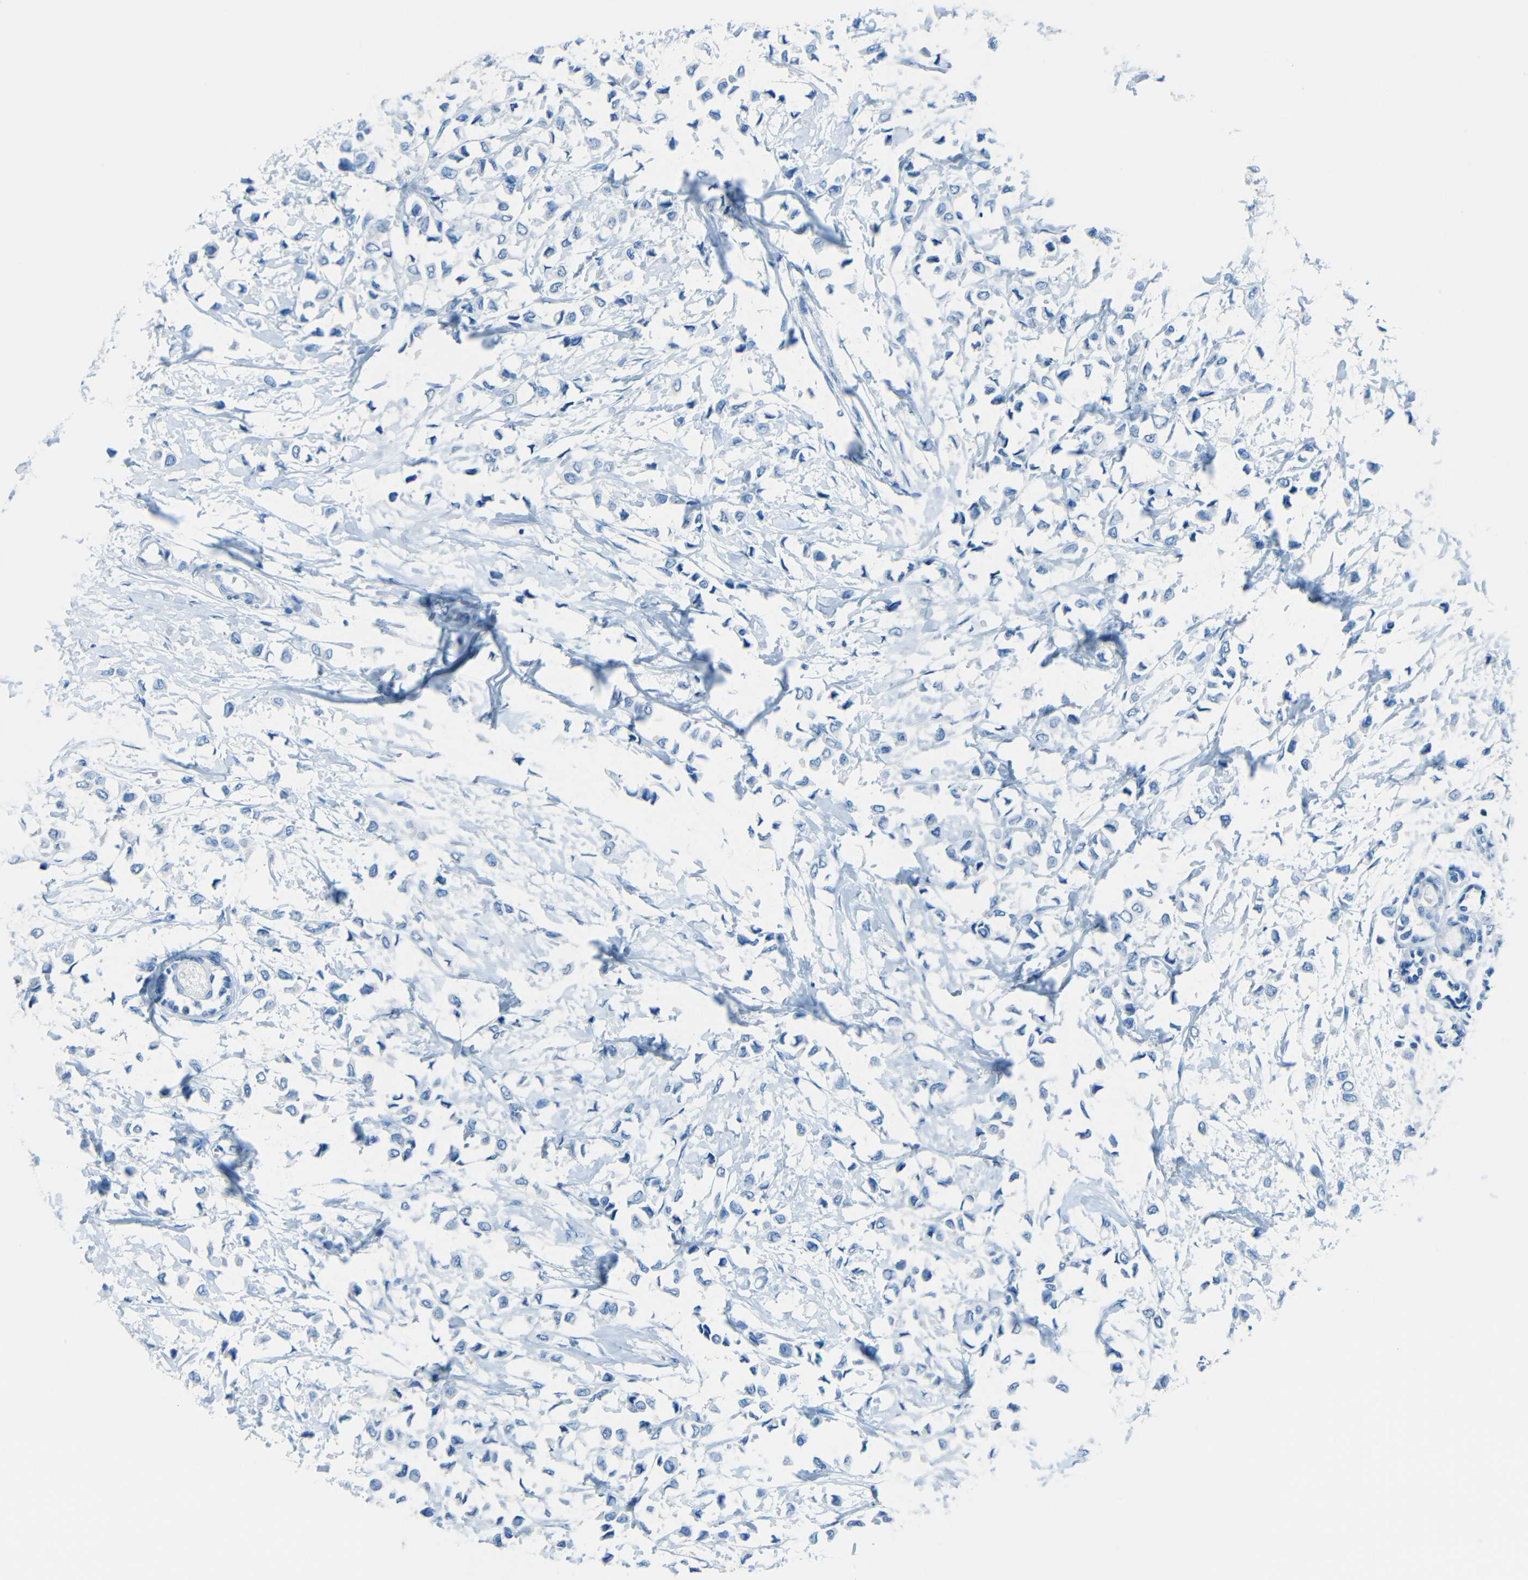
{"staining": {"intensity": "negative", "quantity": "none", "location": "none"}, "tissue": "breast cancer", "cell_type": "Tumor cells", "image_type": "cancer", "snomed": [{"axis": "morphology", "description": "Lobular carcinoma"}, {"axis": "topography", "description": "Breast"}], "caption": "High power microscopy image of an immunohistochemistry micrograph of breast cancer, revealing no significant staining in tumor cells.", "gene": "TUBB4B", "patient": {"sex": "female", "age": 51}}